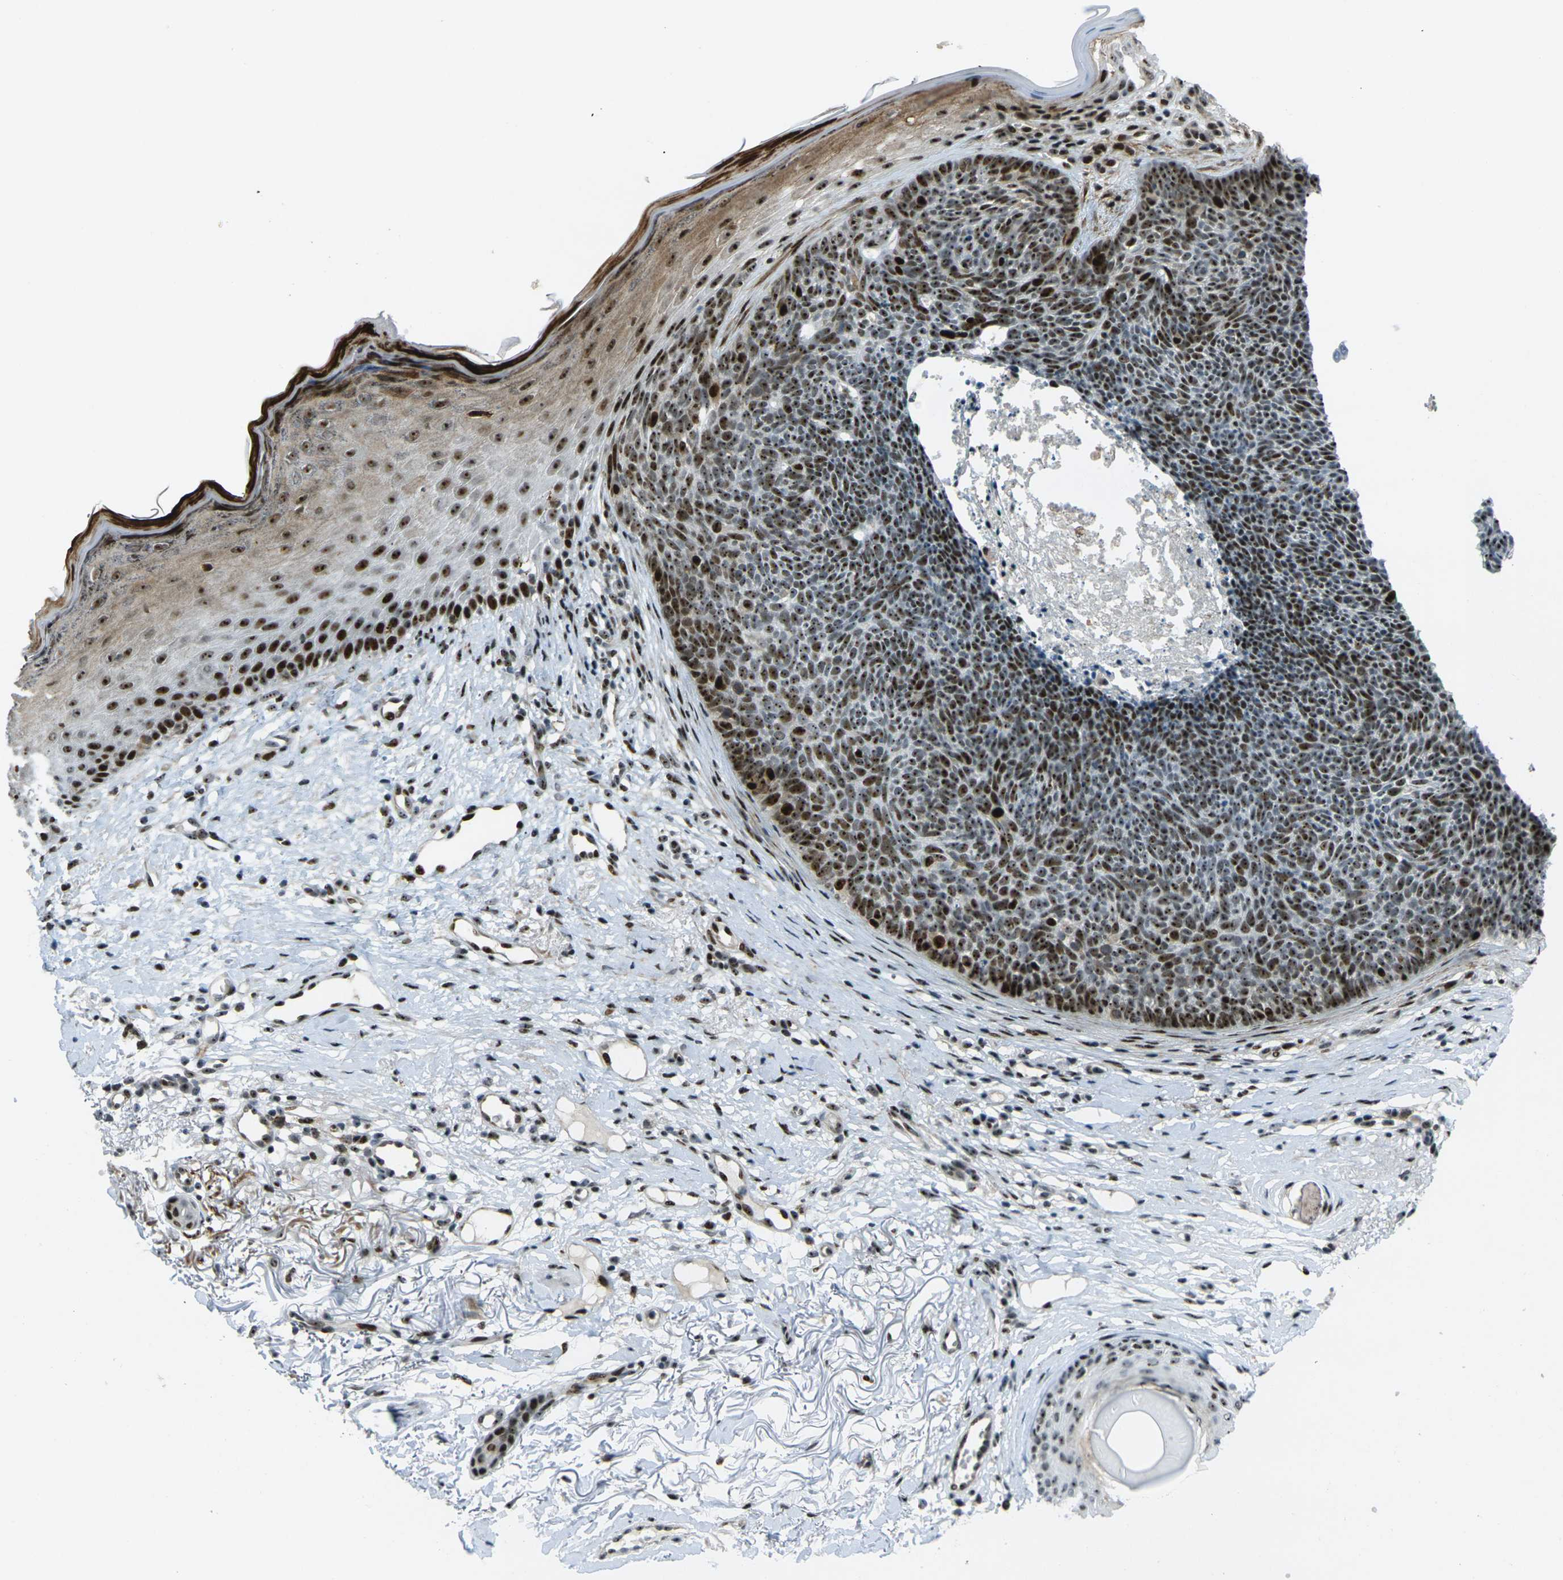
{"staining": {"intensity": "strong", "quantity": ">75%", "location": "nuclear"}, "tissue": "skin cancer", "cell_type": "Tumor cells", "image_type": "cancer", "snomed": [{"axis": "morphology", "description": "Basal cell carcinoma"}, {"axis": "topography", "description": "Skin"}], "caption": "Strong nuclear positivity for a protein is identified in about >75% of tumor cells of skin cancer (basal cell carcinoma) using immunohistochemistry.", "gene": "UBE2C", "patient": {"sex": "female", "age": 70}}